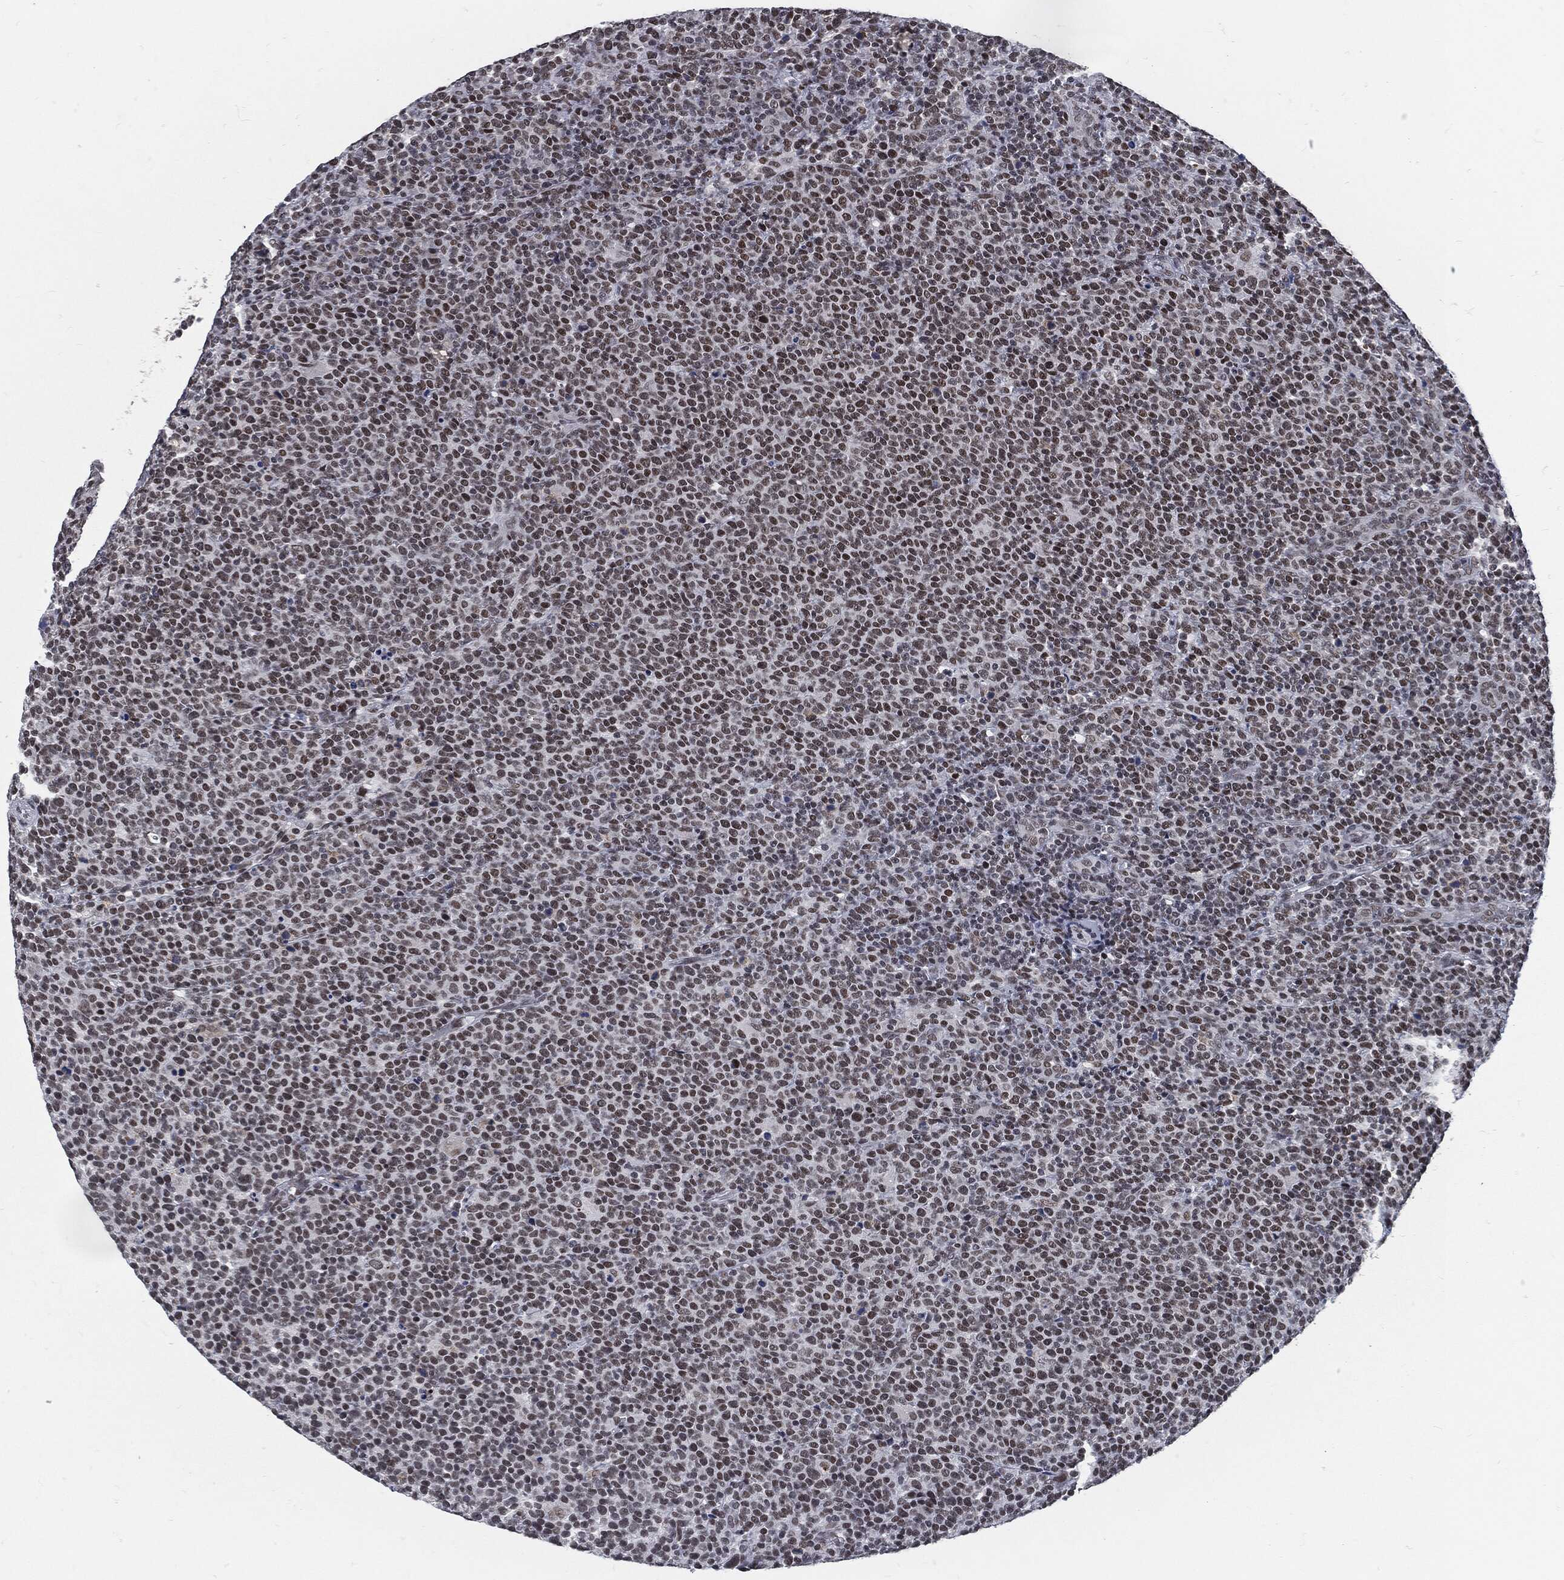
{"staining": {"intensity": "strong", "quantity": "<25%", "location": "nuclear"}, "tissue": "lymphoma", "cell_type": "Tumor cells", "image_type": "cancer", "snomed": [{"axis": "morphology", "description": "Malignant lymphoma, non-Hodgkin's type, High grade"}, {"axis": "topography", "description": "Lymph node"}], "caption": "Immunohistochemical staining of high-grade malignant lymphoma, non-Hodgkin's type displays medium levels of strong nuclear expression in about <25% of tumor cells.", "gene": "ANXA1", "patient": {"sex": "male", "age": 61}}